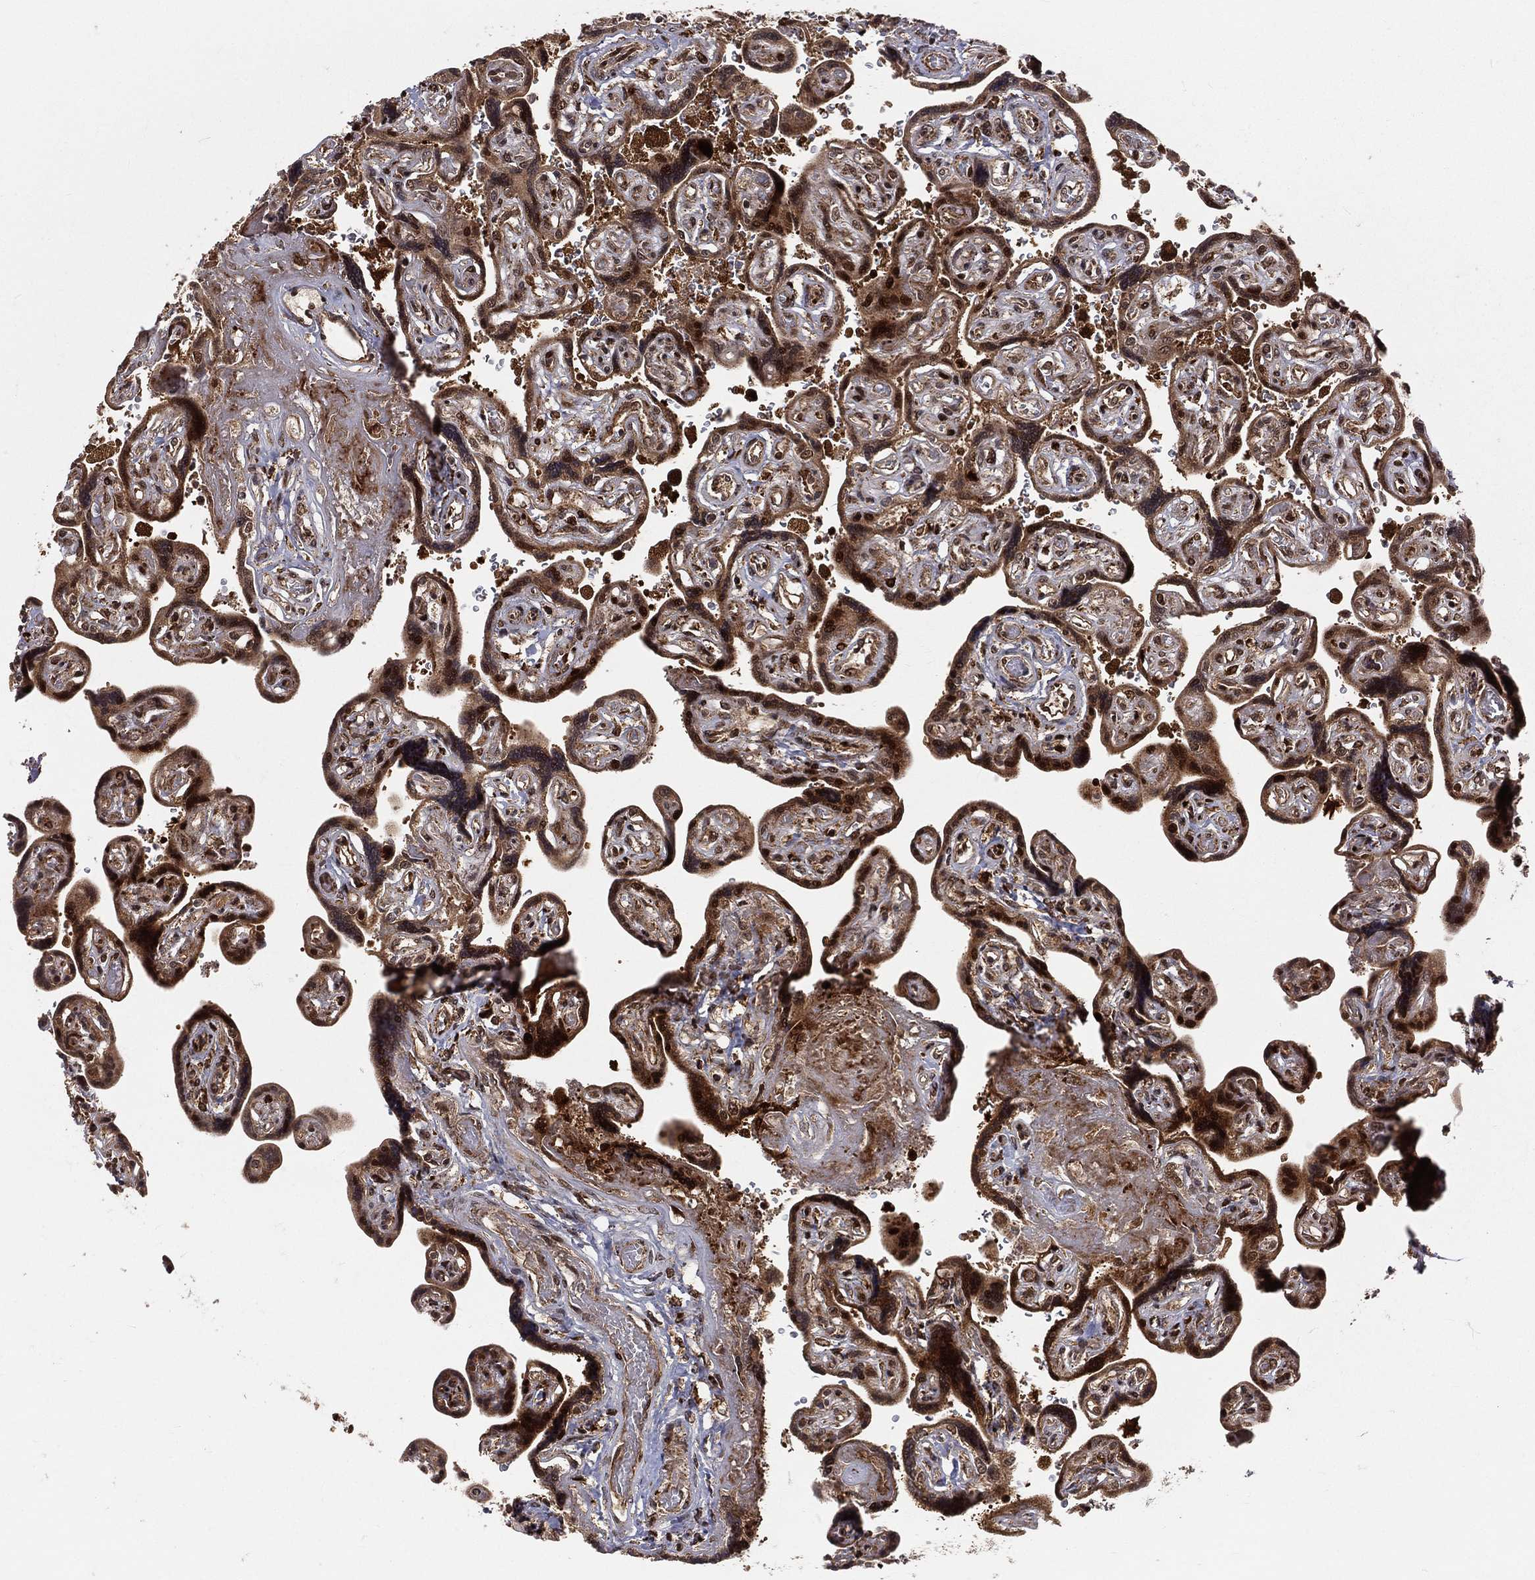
{"staining": {"intensity": "strong", "quantity": ">75%", "location": "nuclear"}, "tissue": "placenta", "cell_type": "Decidual cells", "image_type": "normal", "snomed": [{"axis": "morphology", "description": "Normal tissue, NOS"}, {"axis": "topography", "description": "Placenta"}], "caption": "Placenta stained with DAB (3,3'-diaminobenzidine) IHC shows high levels of strong nuclear positivity in approximately >75% of decidual cells. (Brightfield microscopy of DAB IHC at high magnification).", "gene": "MDM2", "patient": {"sex": "female", "age": 32}}